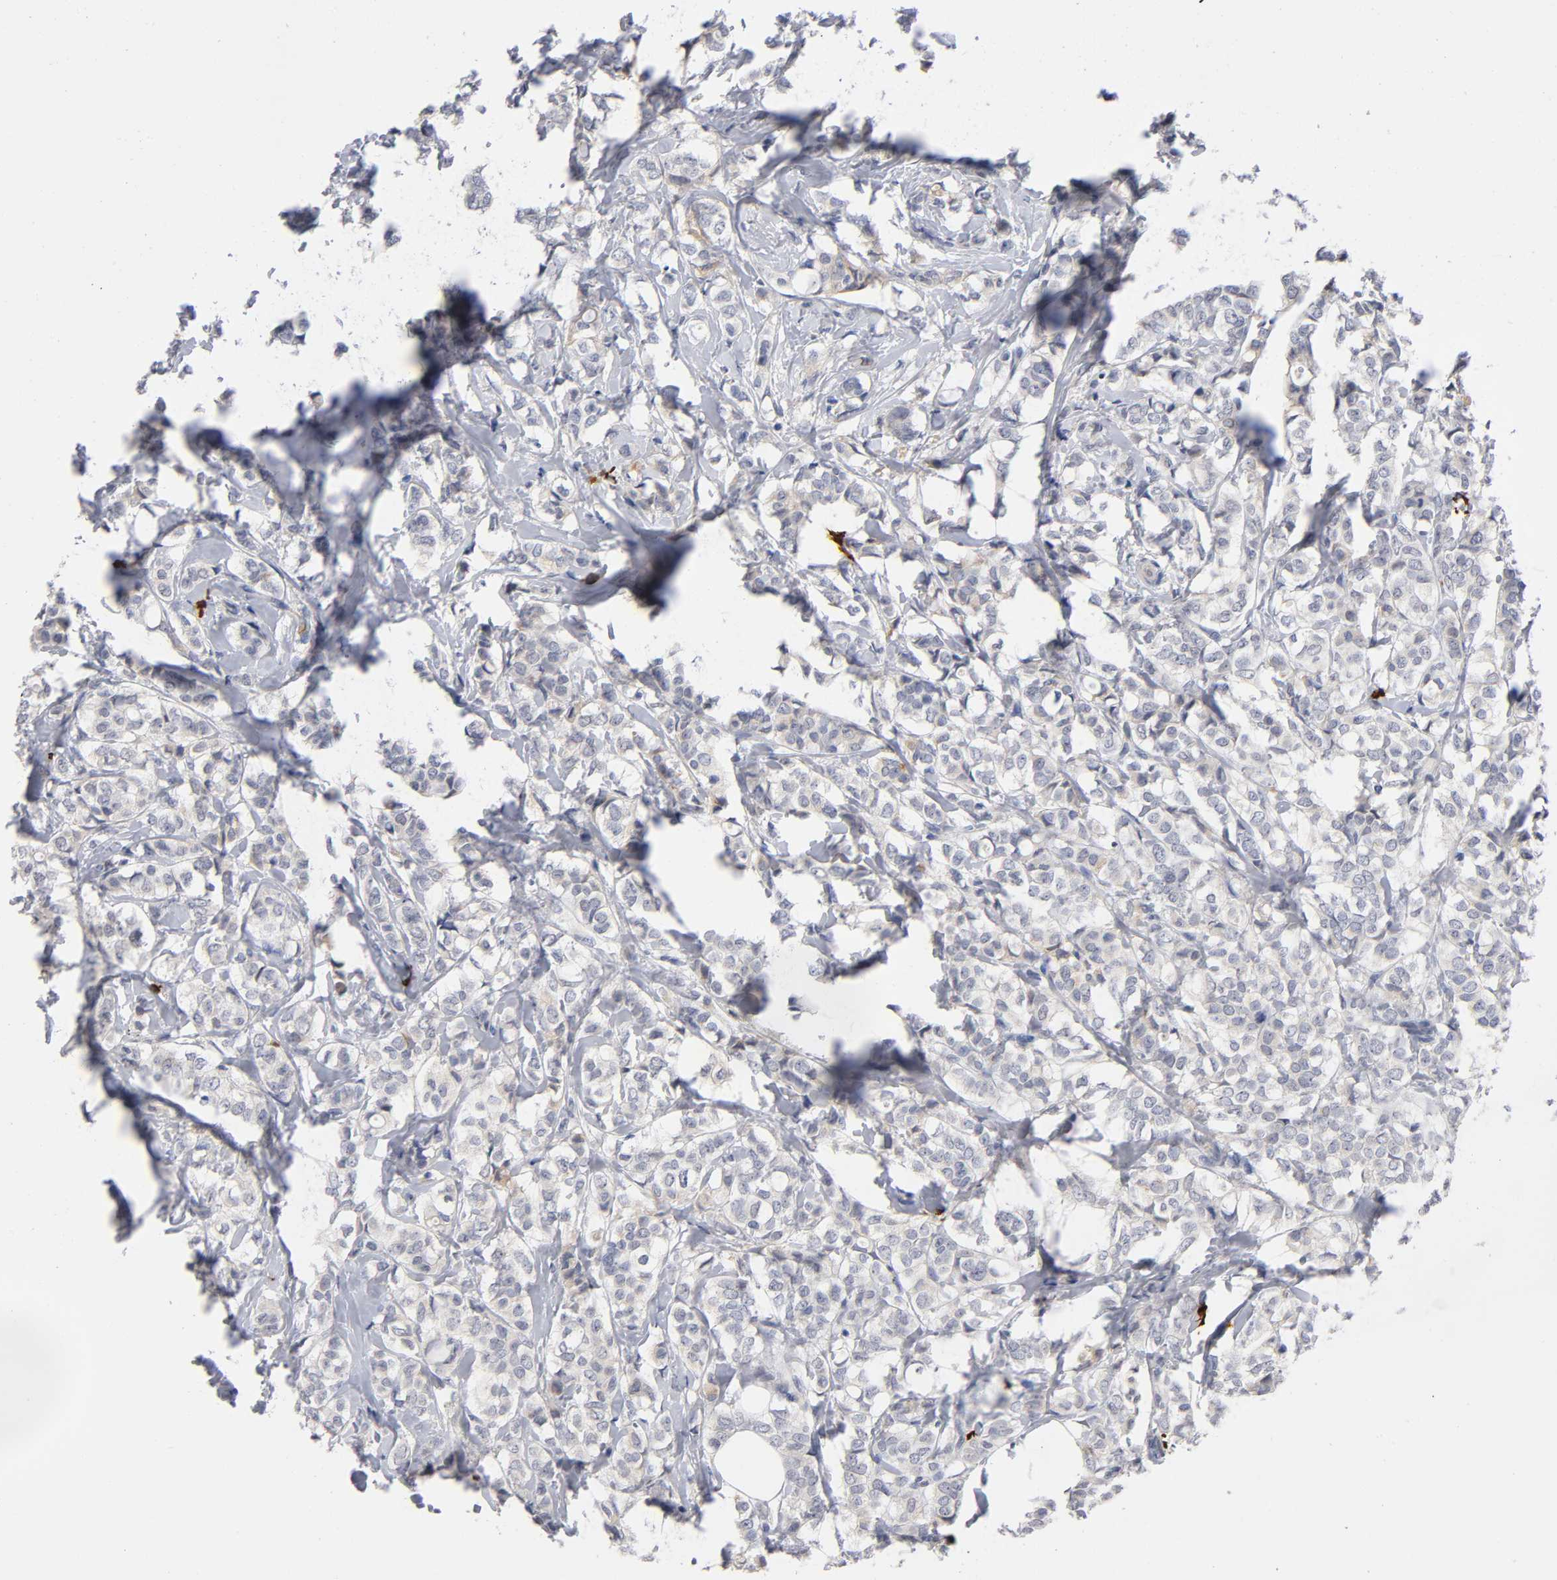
{"staining": {"intensity": "weak", "quantity": "25%-75%", "location": "cytoplasmic/membranous"}, "tissue": "breast cancer", "cell_type": "Tumor cells", "image_type": "cancer", "snomed": [{"axis": "morphology", "description": "Lobular carcinoma"}, {"axis": "topography", "description": "Breast"}], "caption": "About 25%-75% of tumor cells in lobular carcinoma (breast) demonstrate weak cytoplasmic/membranous protein expression as visualized by brown immunohistochemical staining.", "gene": "NOVA1", "patient": {"sex": "female", "age": 60}}